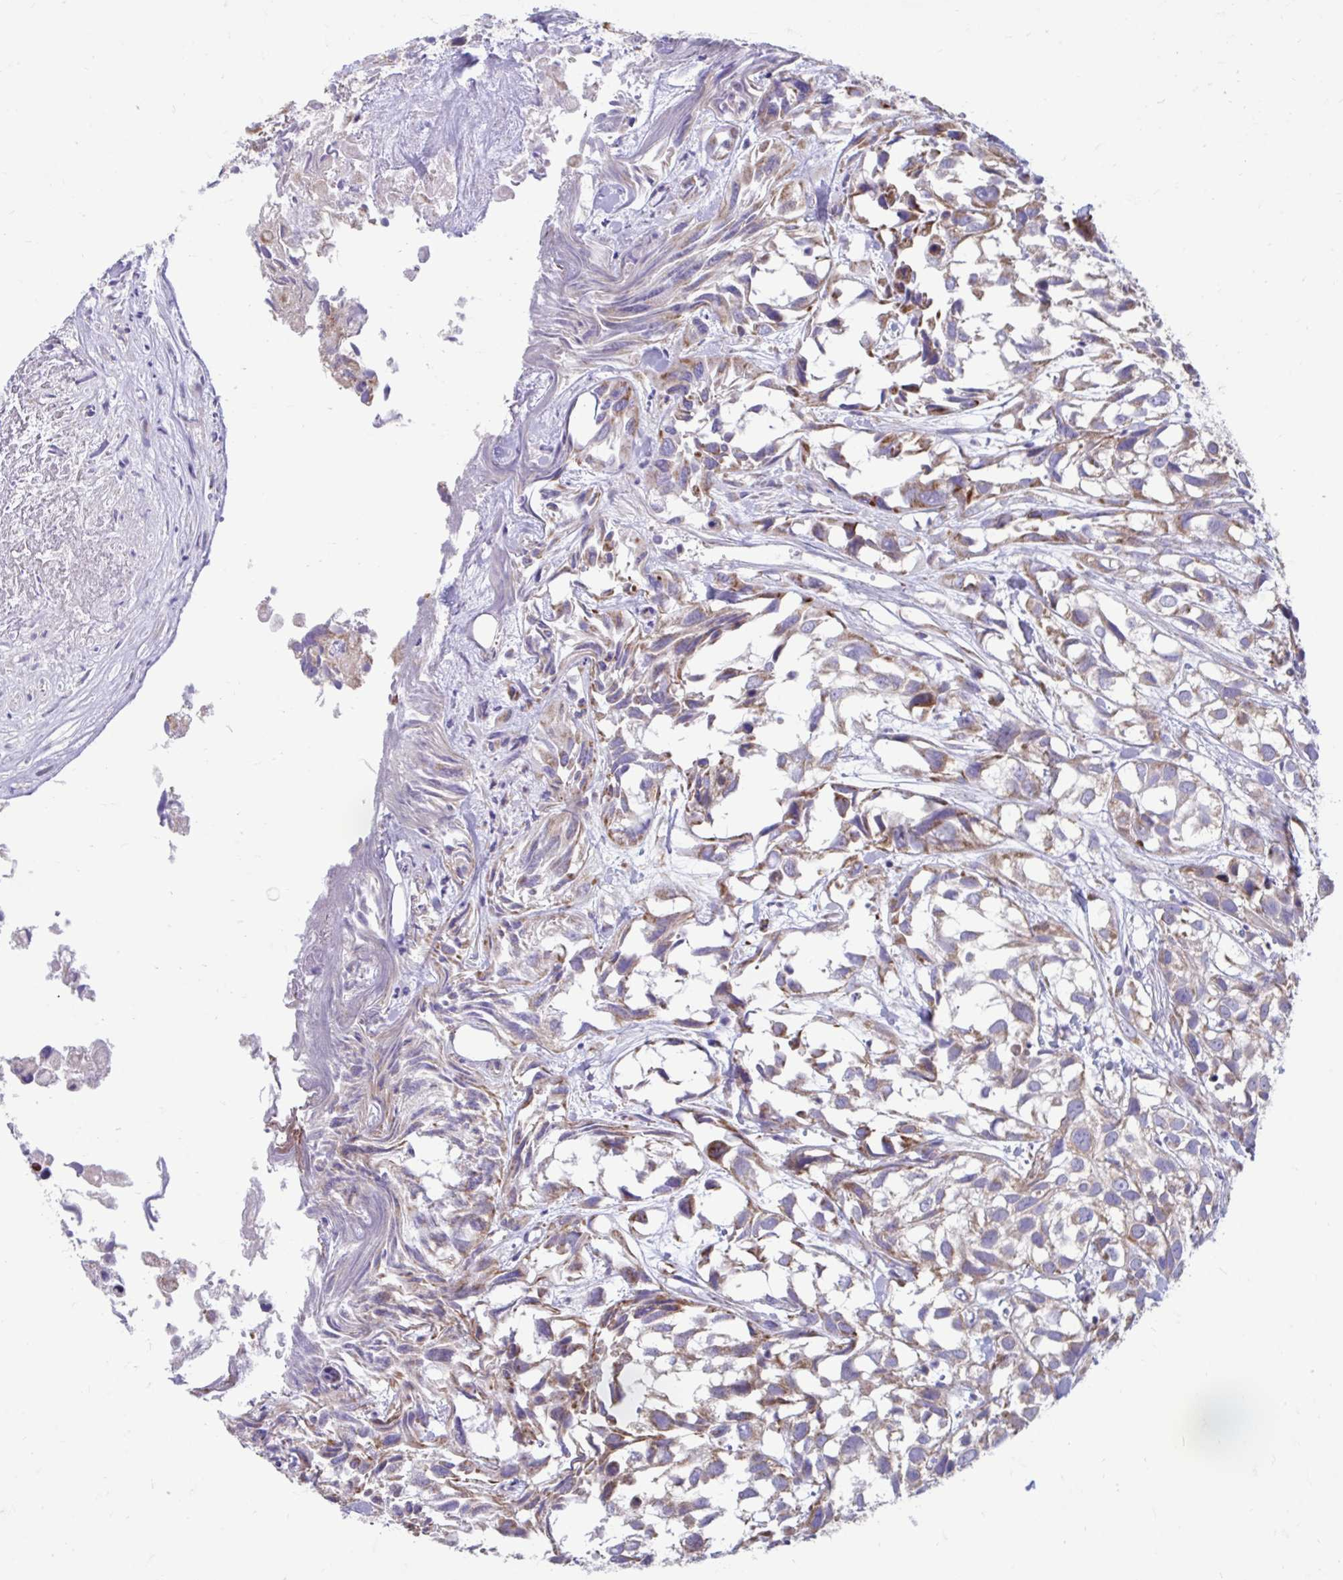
{"staining": {"intensity": "moderate", "quantity": ">75%", "location": "cytoplasmic/membranous"}, "tissue": "urothelial cancer", "cell_type": "Tumor cells", "image_type": "cancer", "snomed": [{"axis": "morphology", "description": "Urothelial carcinoma, High grade"}, {"axis": "topography", "description": "Urinary bladder"}], "caption": "The micrograph shows immunohistochemical staining of urothelial cancer. There is moderate cytoplasmic/membranous positivity is identified in approximately >75% of tumor cells.", "gene": "LINGO4", "patient": {"sex": "male", "age": 56}}